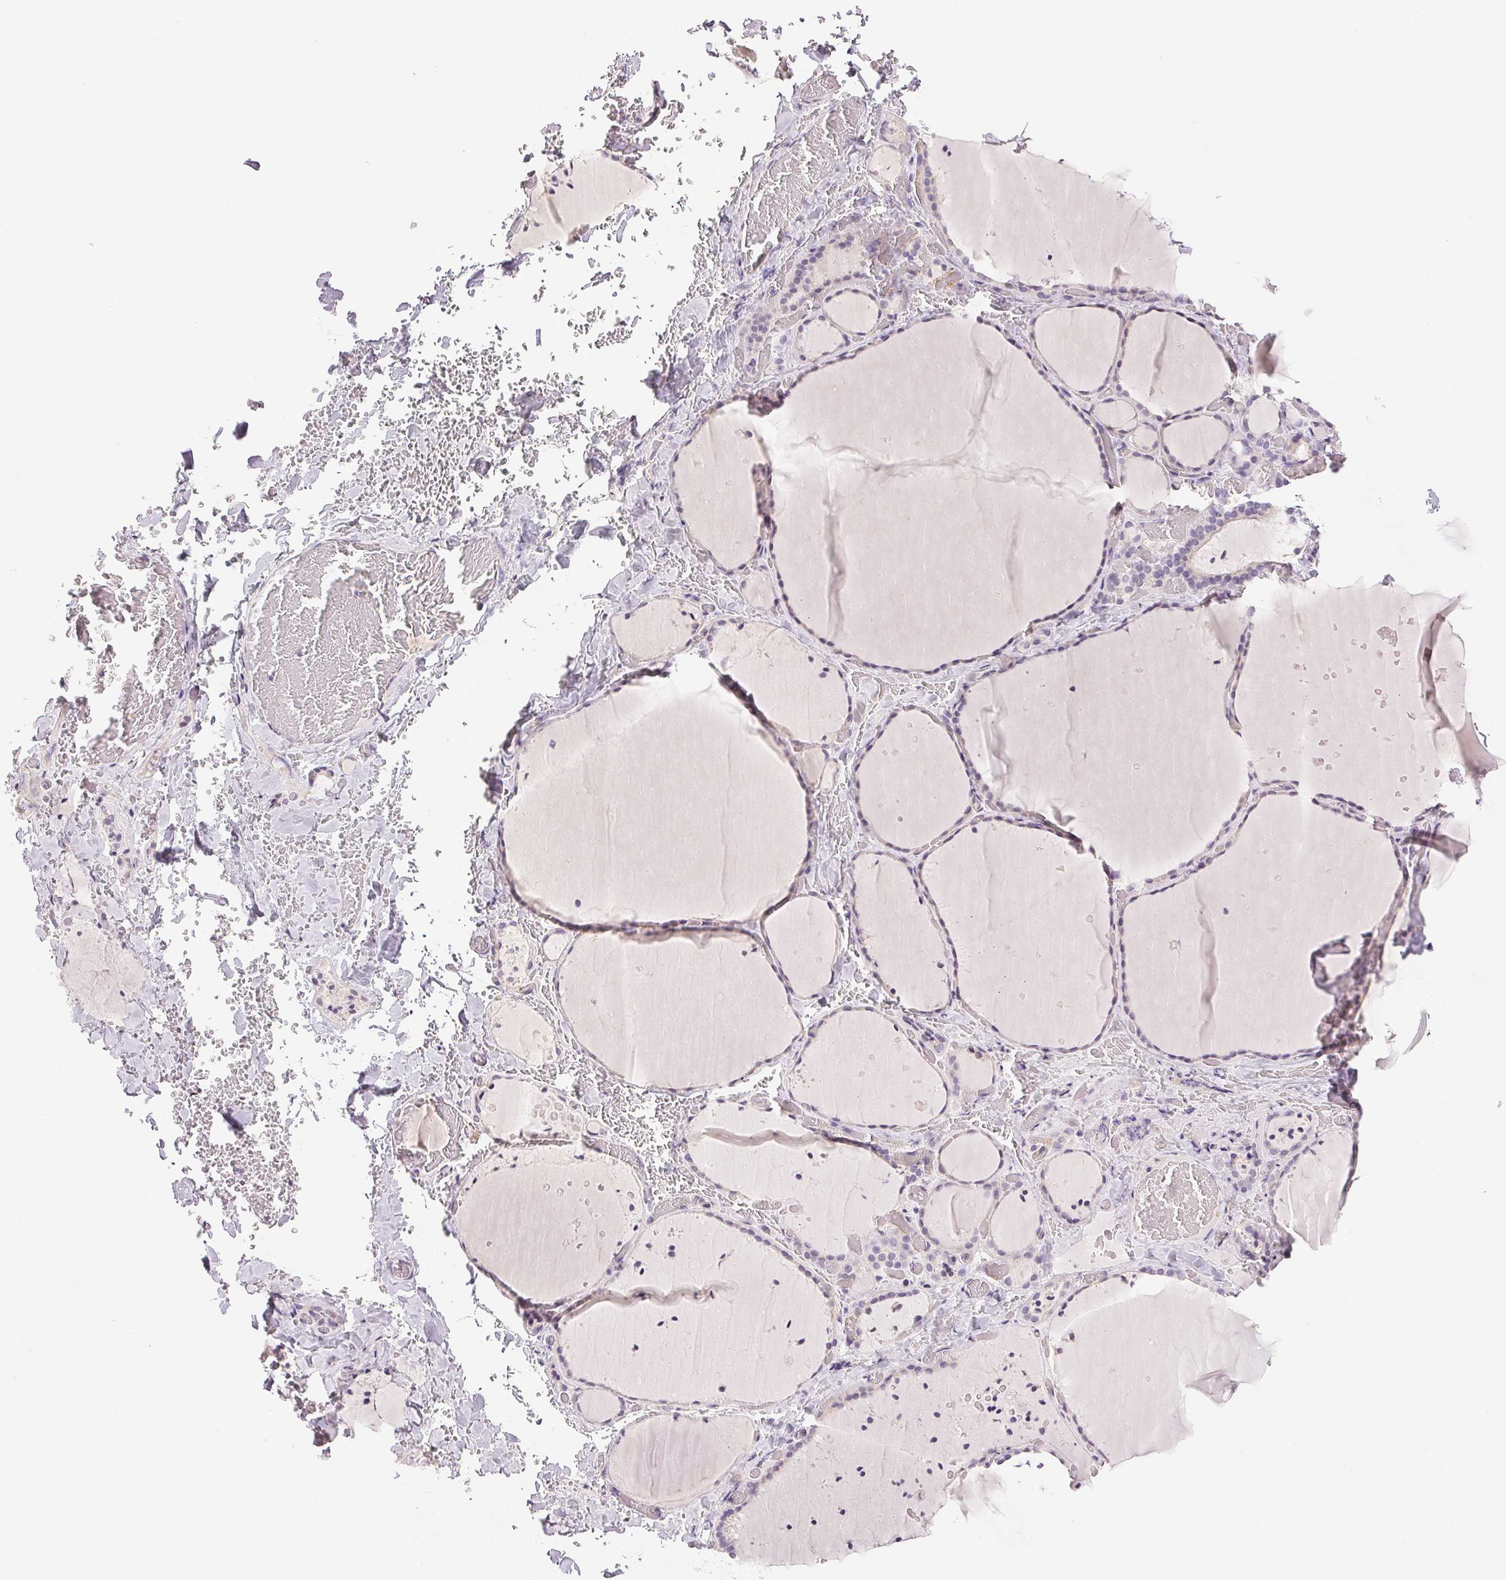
{"staining": {"intensity": "negative", "quantity": "none", "location": "none"}, "tissue": "thyroid gland", "cell_type": "Glandular cells", "image_type": "normal", "snomed": [{"axis": "morphology", "description": "Normal tissue, NOS"}, {"axis": "topography", "description": "Thyroid gland"}], "caption": "A high-resolution micrograph shows immunohistochemistry (IHC) staining of benign thyroid gland, which exhibits no significant positivity in glandular cells. The staining is performed using DAB (3,3'-diaminobenzidine) brown chromogen with nuclei counter-stained in using hematoxylin.", "gene": "PLCB1", "patient": {"sex": "female", "age": 36}}